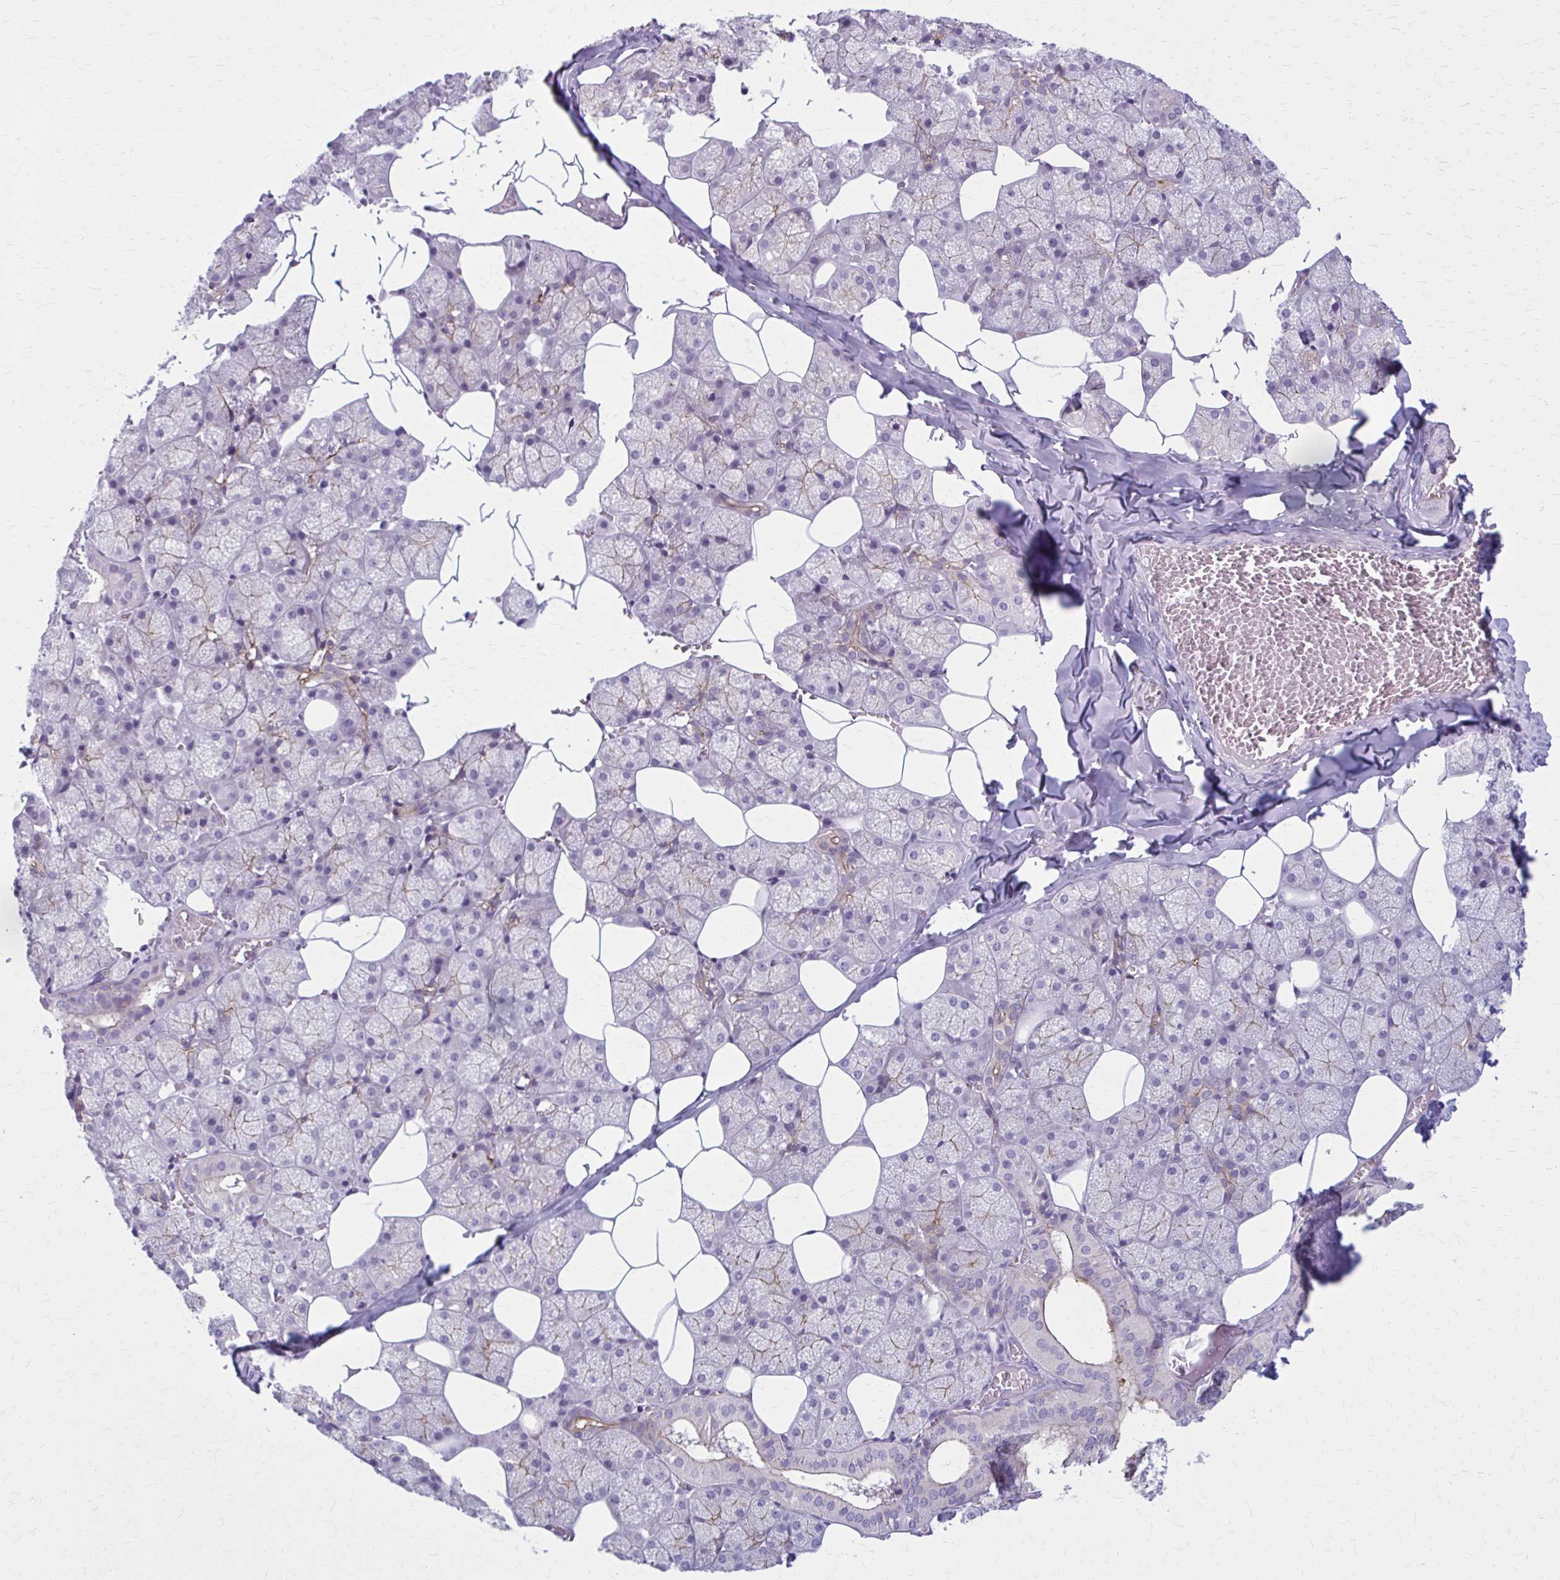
{"staining": {"intensity": "moderate", "quantity": "25%-75%", "location": "cytoplasmic/membranous"}, "tissue": "salivary gland", "cell_type": "Glandular cells", "image_type": "normal", "snomed": [{"axis": "morphology", "description": "Normal tissue, NOS"}, {"axis": "topography", "description": "Salivary gland"}, {"axis": "topography", "description": "Peripheral nerve tissue"}], "caption": "Moderate cytoplasmic/membranous protein staining is present in approximately 25%-75% of glandular cells in salivary gland. Nuclei are stained in blue.", "gene": "ZDHHC7", "patient": {"sex": "male", "age": 38}}